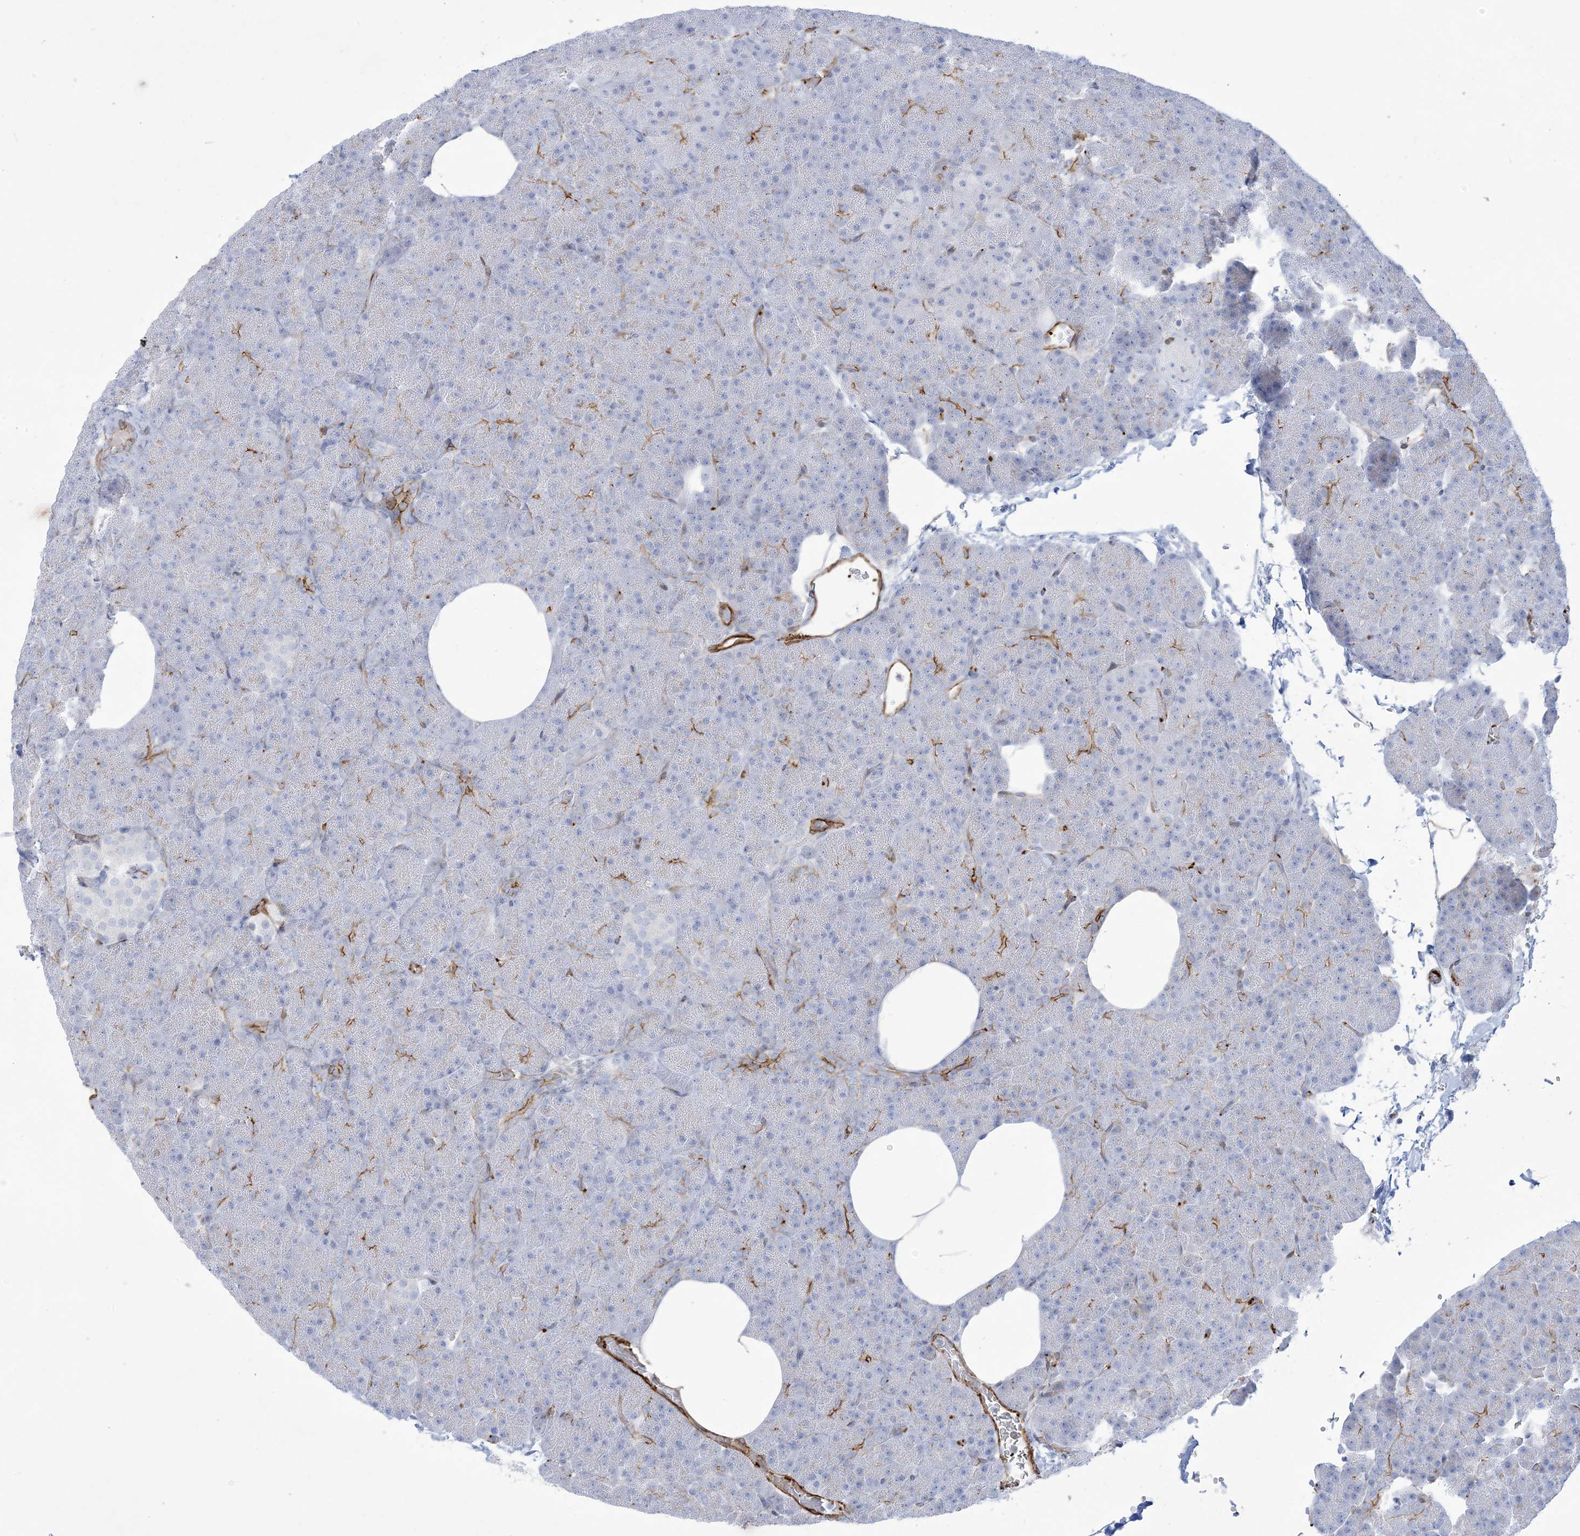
{"staining": {"intensity": "strong", "quantity": "<25%", "location": "cytoplasmic/membranous"}, "tissue": "pancreas", "cell_type": "Exocrine glandular cells", "image_type": "normal", "snomed": [{"axis": "morphology", "description": "Normal tissue, NOS"}, {"axis": "morphology", "description": "Carcinoid, malignant, NOS"}, {"axis": "topography", "description": "Pancreas"}], "caption": "Immunohistochemical staining of benign human pancreas exhibits medium levels of strong cytoplasmic/membranous expression in approximately <25% of exocrine glandular cells.", "gene": "B3GNT7", "patient": {"sex": "female", "age": 35}}